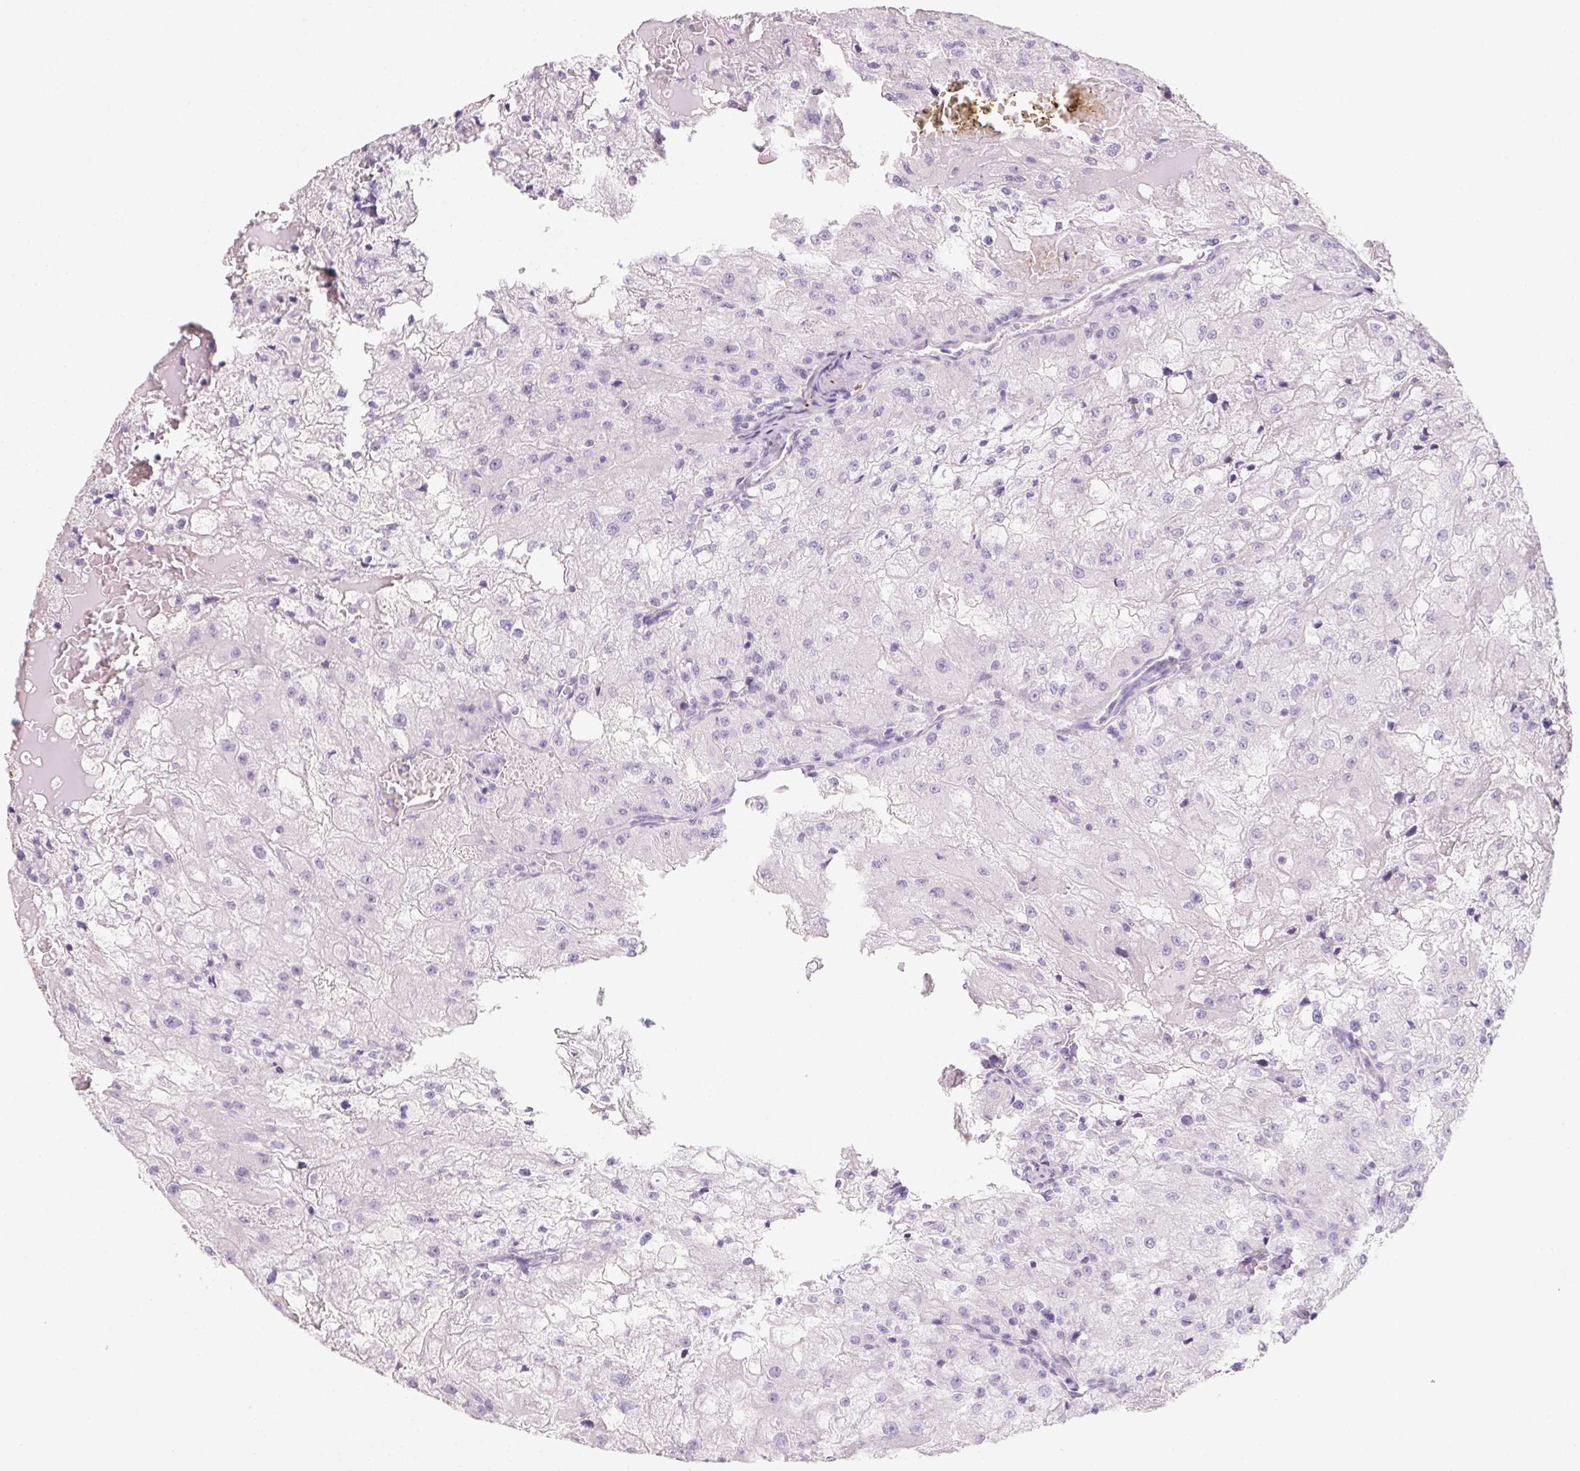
{"staining": {"intensity": "negative", "quantity": "none", "location": "none"}, "tissue": "renal cancer", "cell_type": "Tumor cells", "image_type": "cancer", "snomed": [{"axis": "morphology", "description": "Adenocarcinoma, NOS"}, {"axis": "topography", "description": "Kidney"}], "caption": "Immunohistochemical staining of human renal cancer exhibits no significant positivity in tumor cells.", "gene": "MYL4", "patient": {"sex": "female", "age": 74}}